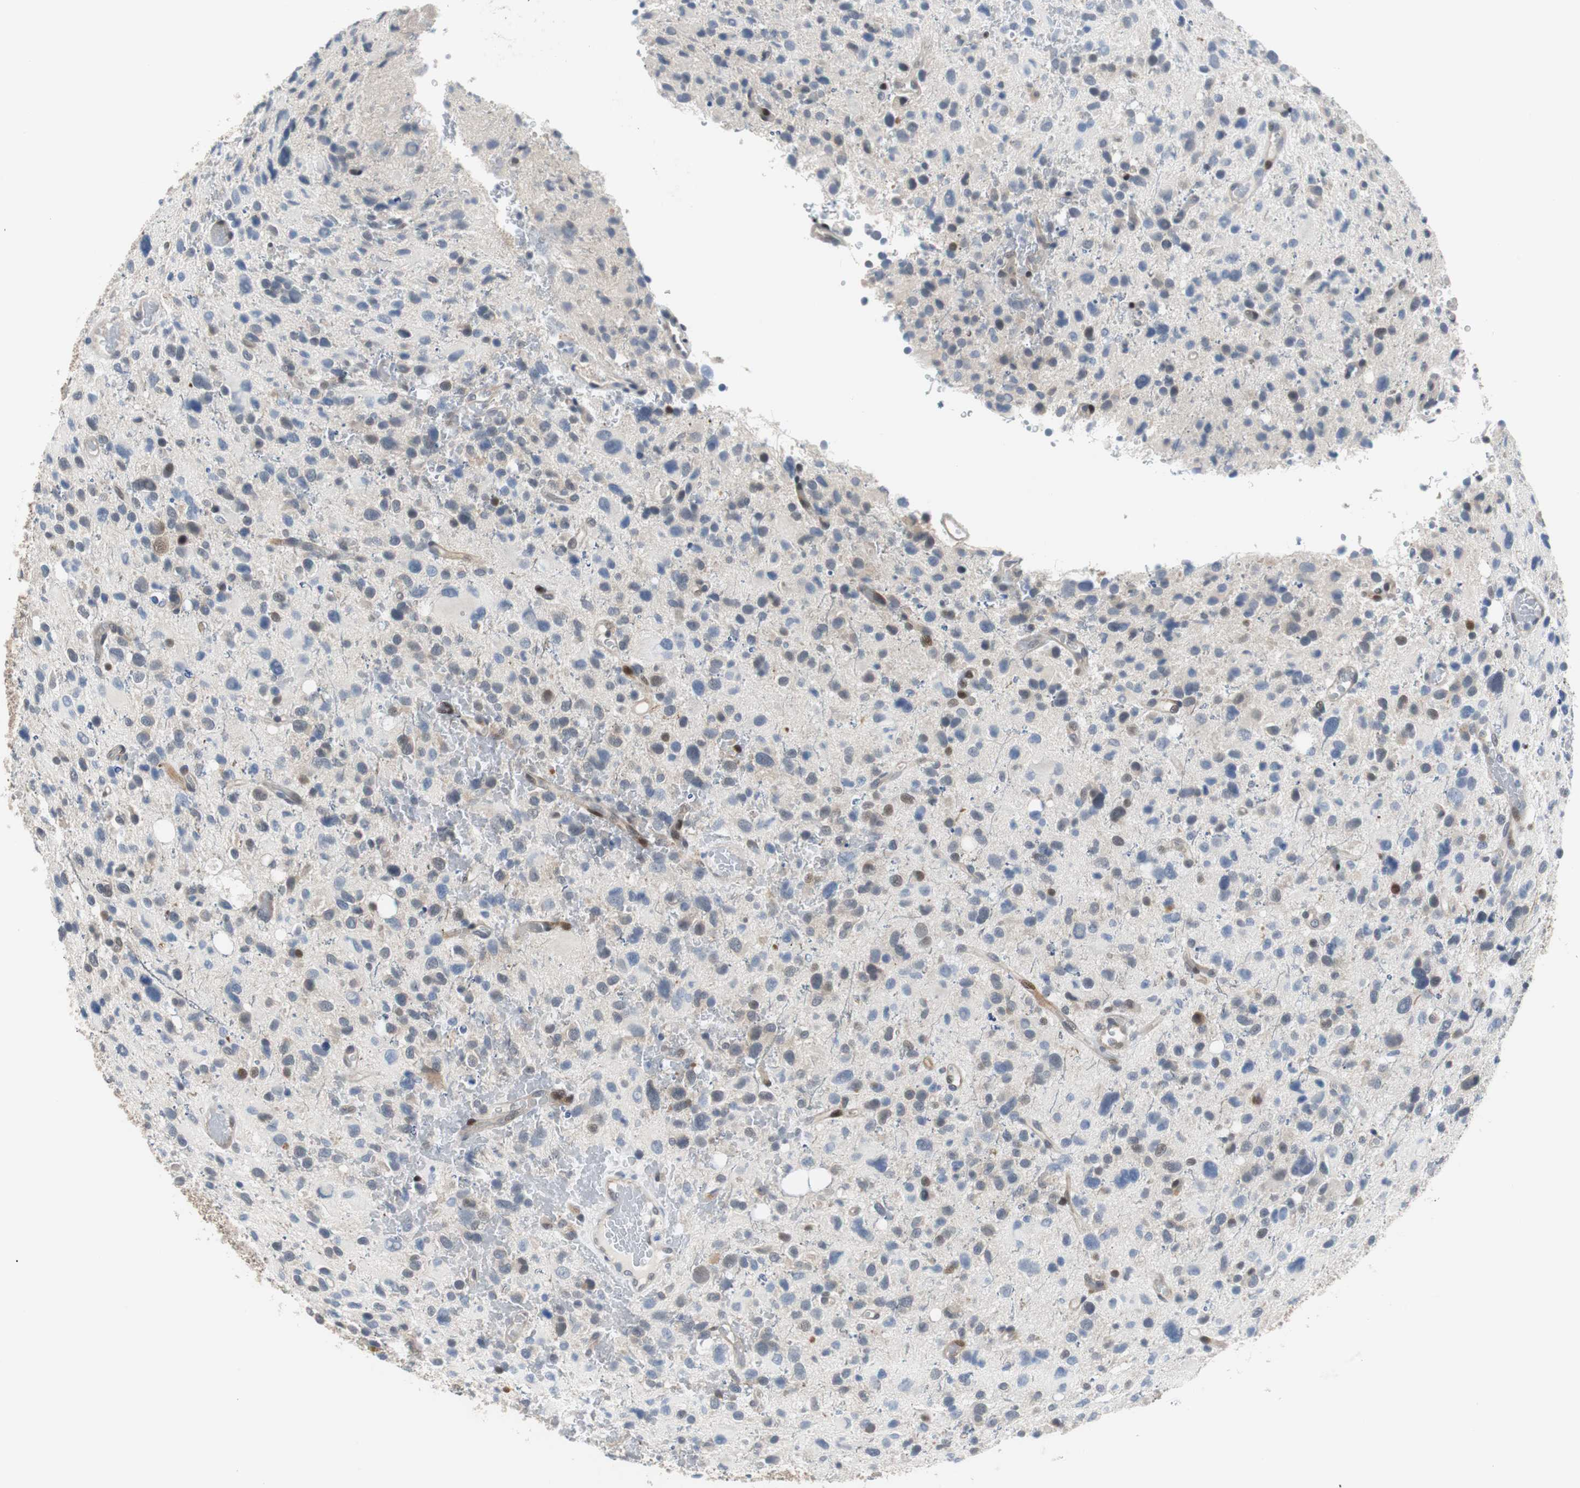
{"staining": {"intensity": "weak", "quantity": "<25%", "location": "nuclear"}, "tissue": "glioma", "cell_type": "Tumor cells", "image_type": "cancer", "snomed": [{"axis": "morphology", "description": "Glioma, malignant, High grade"}, {"axis": "topography", "description": "Brain"}], "caption": "A micrograph of glioma stained for a protein demonstrates no brown staining in tumor cells. (DAB immunohistochemistry (IHC) visualized using brightfield microscopy, high magnification).", "gene": "MAP2K4", "patient": {"sex": "male", "age": 48}}